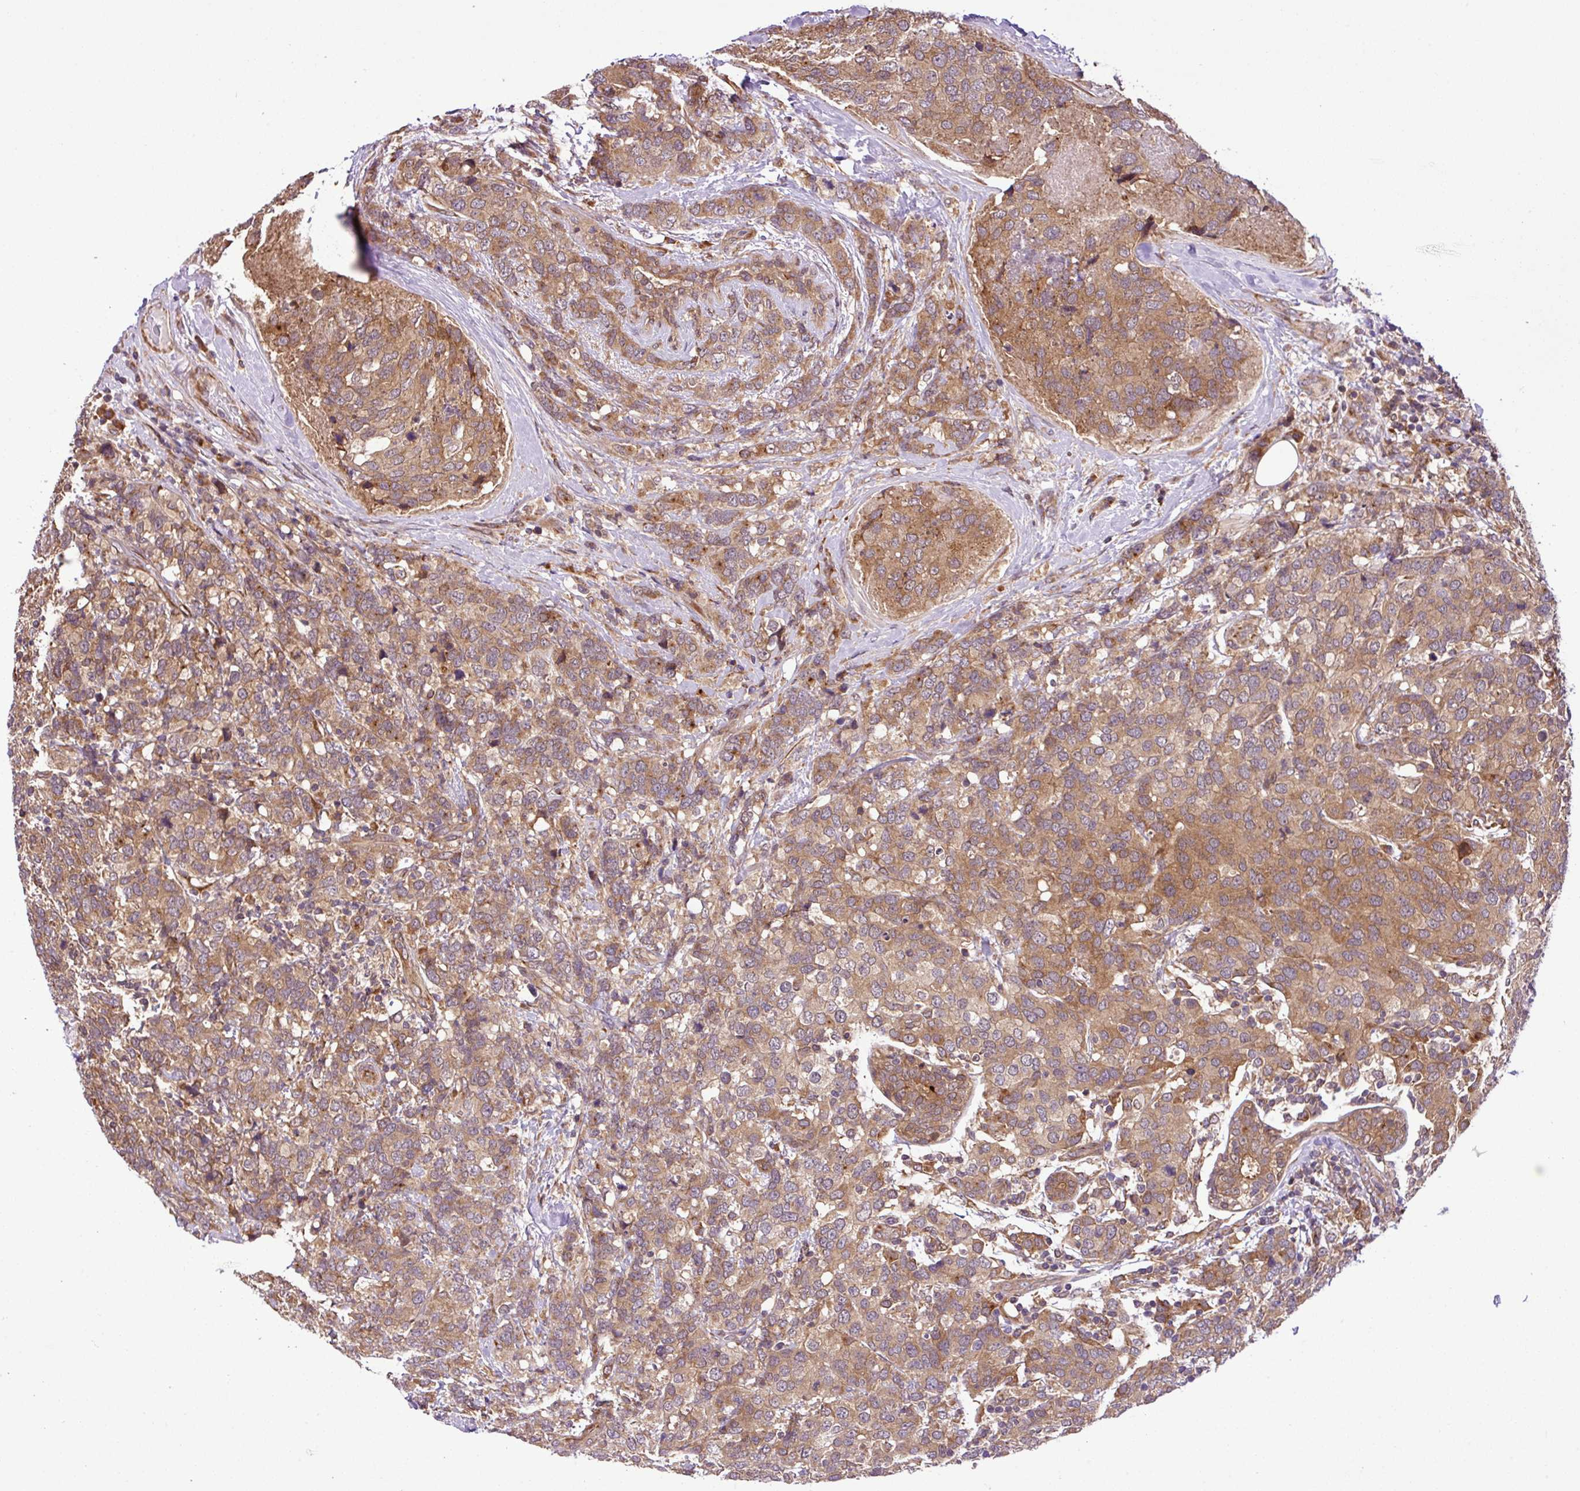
{"staining": {"intensity": "moderate", "quantity": ">75%", "location": "cytoplasmic/membranous"}, "tissue": "breast cancer", "cell_type": "Tumor cells", "image_type": "cancer", "snomed": [{"axis": "morphology", "description": "Lobular carcinoma"}, {"axis": "topography", "description": "Breast"}], "caption": "The histopathology image exhibits staining of lobular carcinoma (breast), revealing moderate cytoplasmic/membranous protein positivity (brown color) within tumor cells.", "gene": "DLGAP4", "patient": {"sex": "female", "age": 59}}